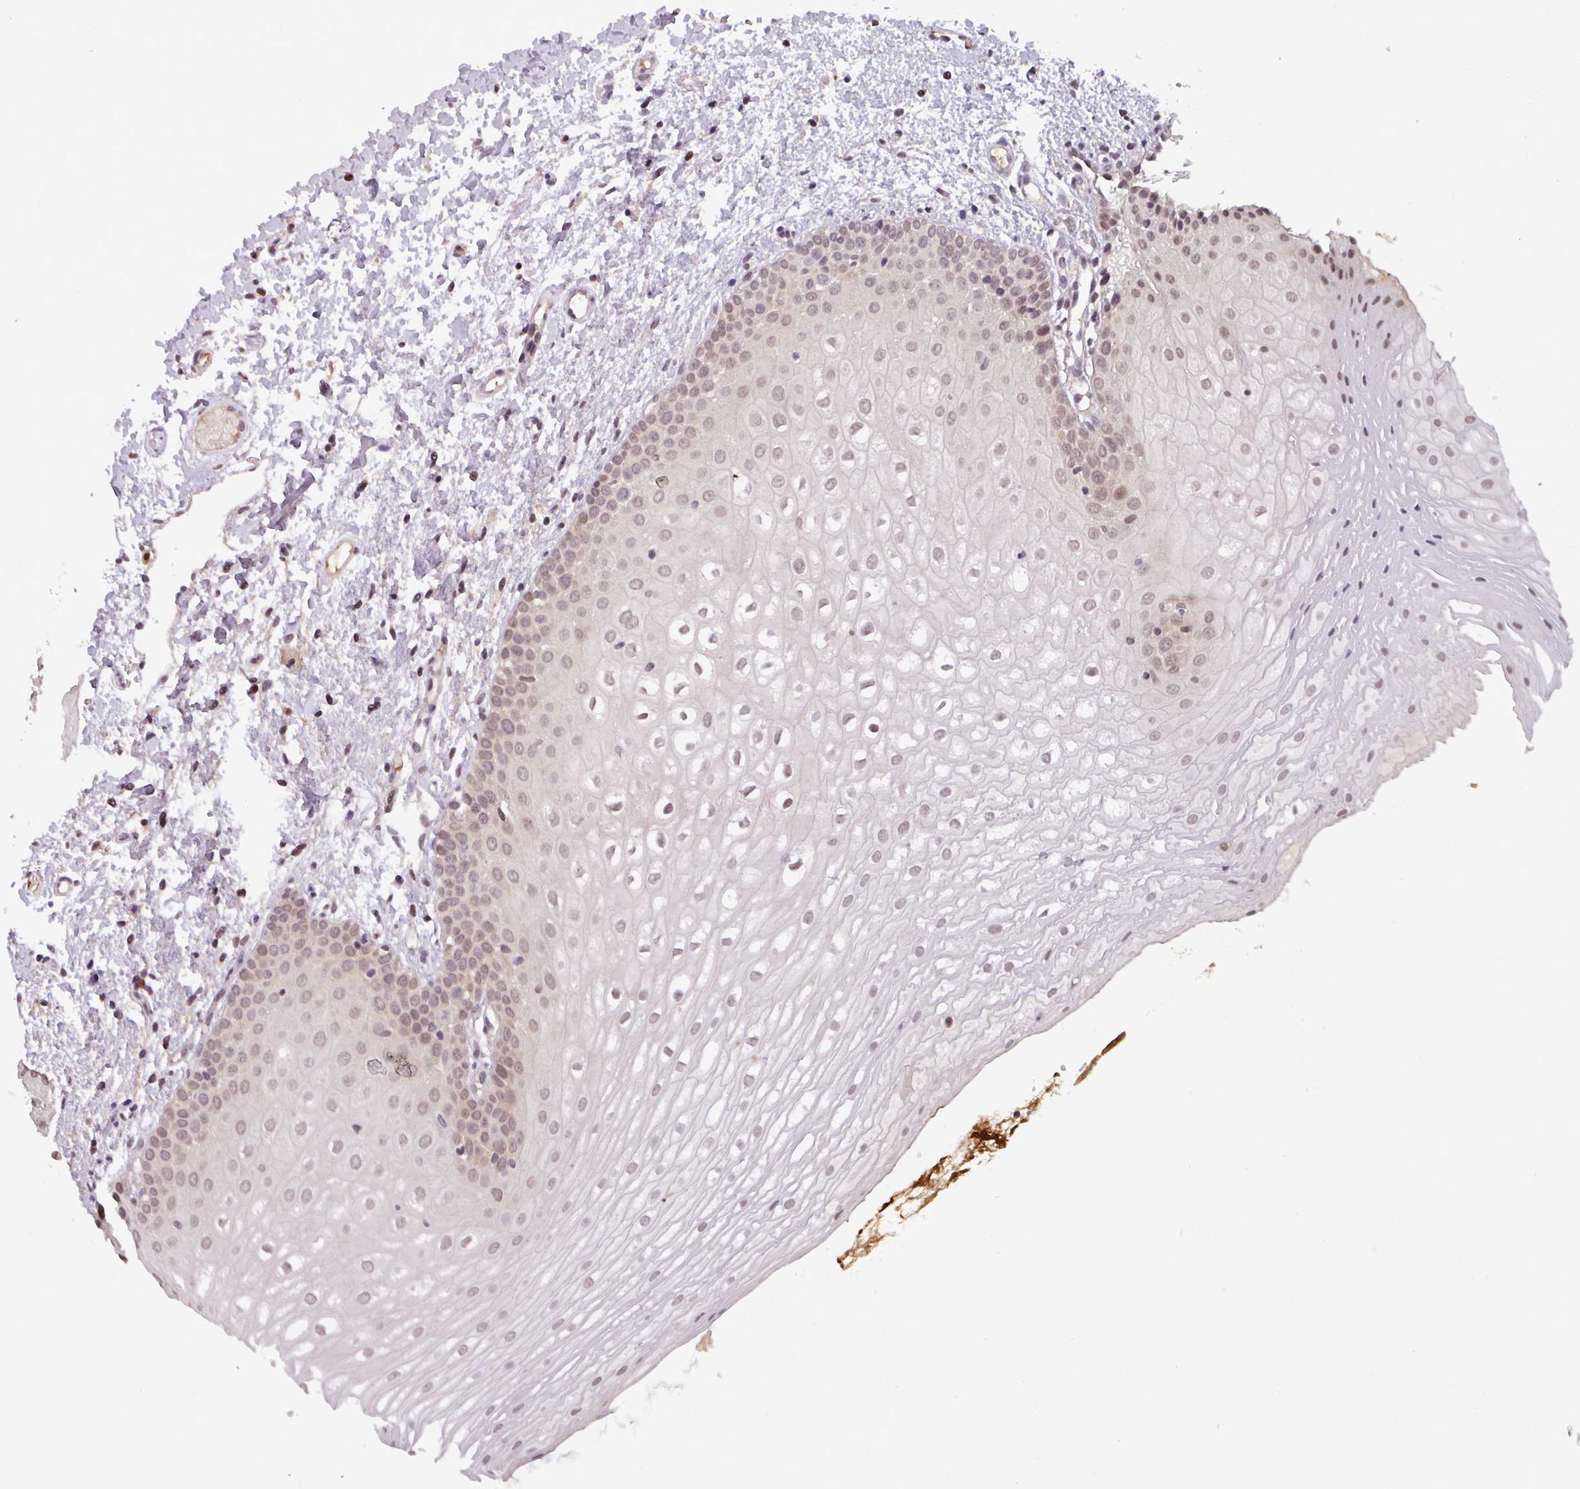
{"staining": {"intensity": "weak", "quantity": "25%-75%", "location": "nuclear"}, "tissue": "oral mucosa", "cell_type": "Squamous epithelial cells", "image_type": "normal", "snomed": [{"axis": "morphology", "description": "Normal tissue, NOS"}, {"axis": "topography", "description": "Oral tissue"}], "caption": "A histopathology image of oral mucosa stained for a protein displays weak nuclear brown staining in squamous epithelial cells. Nuclei are stained in blue.", "gene": "NOB1", "patient": {"sex": "female", "age": 54}}